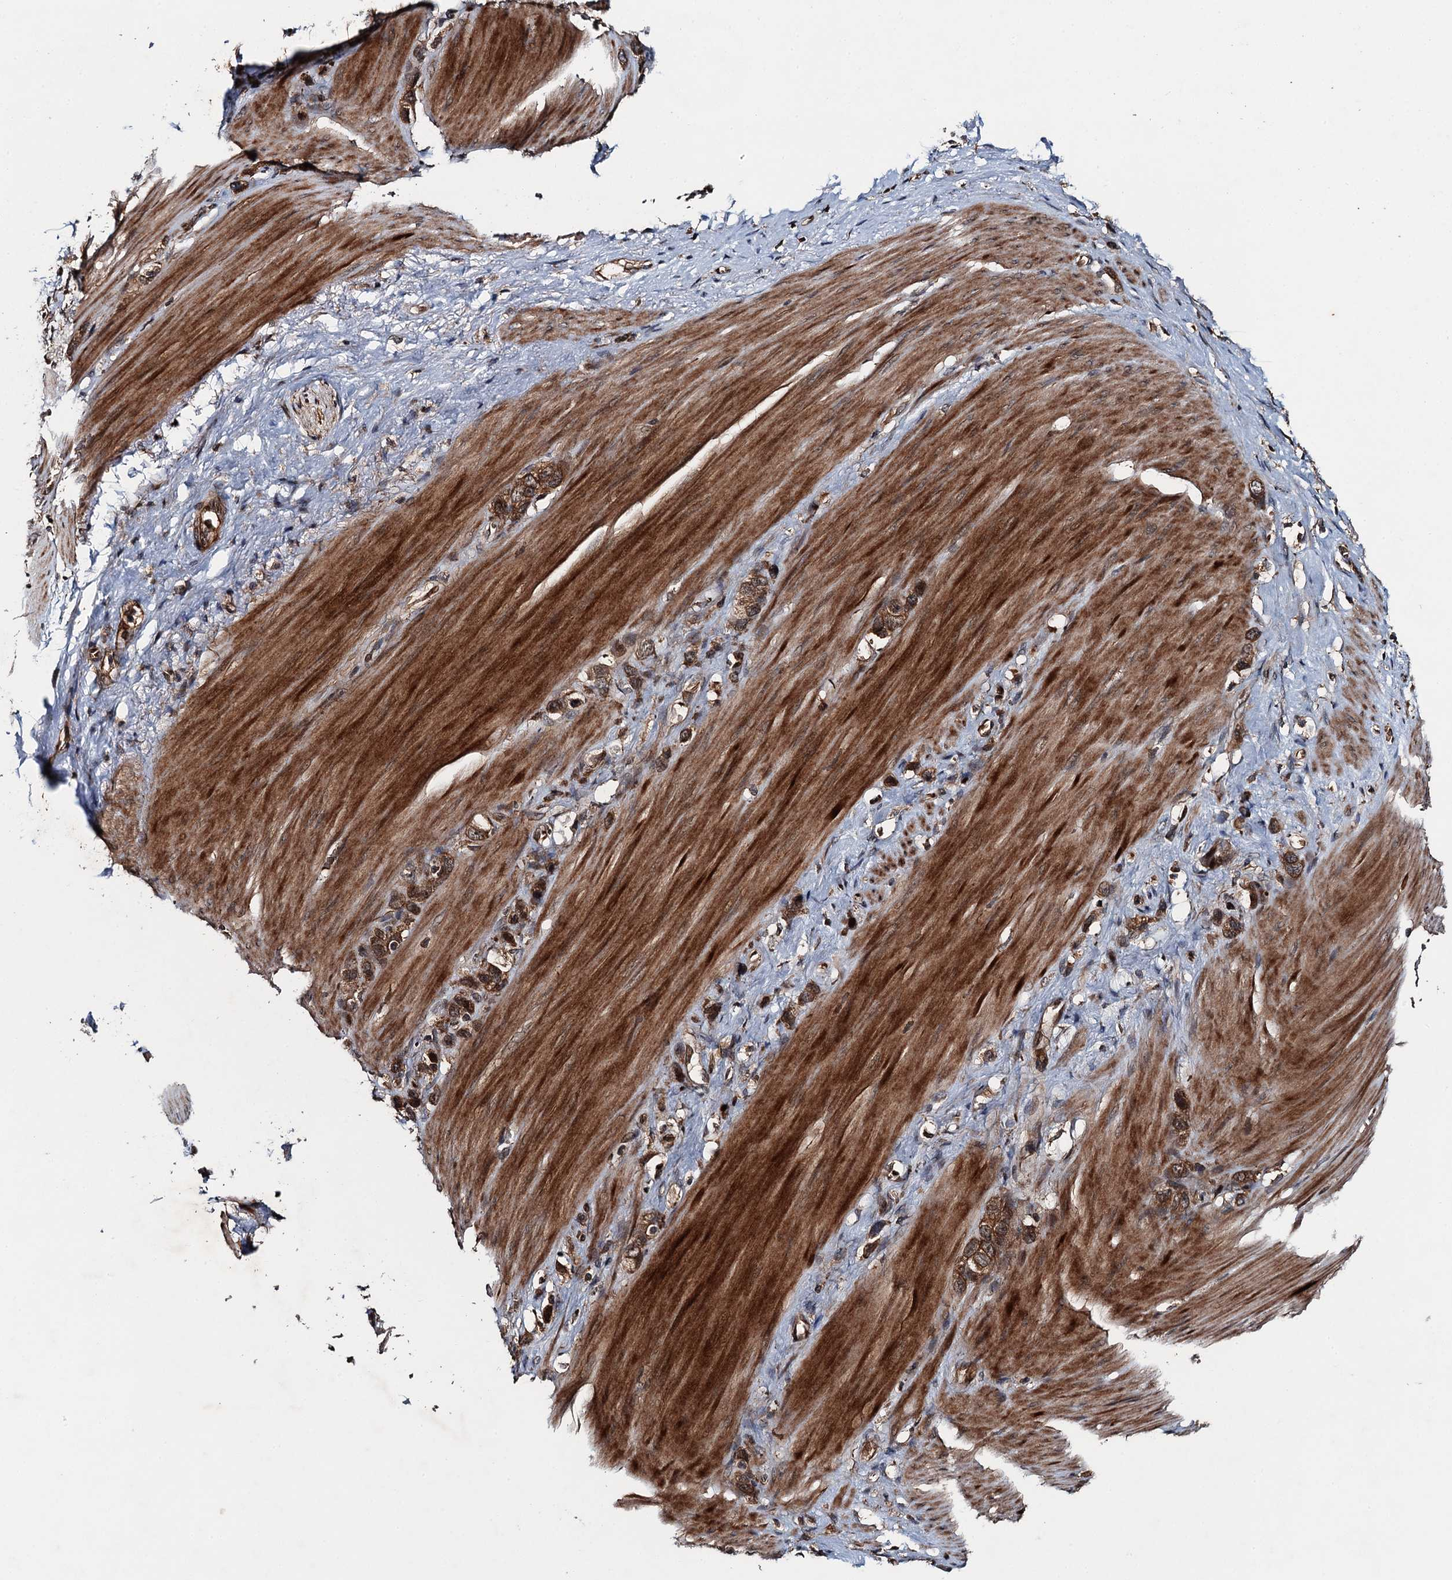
{"staining": {"intensity": "moderate", "quantity": ">75%", "location": "cytoplasmic/membranous"}, "tissue": "stomach cancer", "cell_type": "Tumor cells", "image_type": "cancer", "snomed": [{"axis": "morphology", "description": "Adenocarcinoma, NOS"}, {"axis": "morphology", "description": "Adenocarcinoma, High grade"}, {"axis": "topography", "description": "Stomach, upper"}, {"axis": "topography", "description": "Stomach, lower"}], "caption": "Stomach cancer (adenocarcinoma (high-grade)) was stained to show a protein in brown. There is medium levels of moderate cytoplasmic/membranous positivity in about >75% of tumor cells.", "gene": "SNX32", "patient": {"sex": "female", "age": 65}}